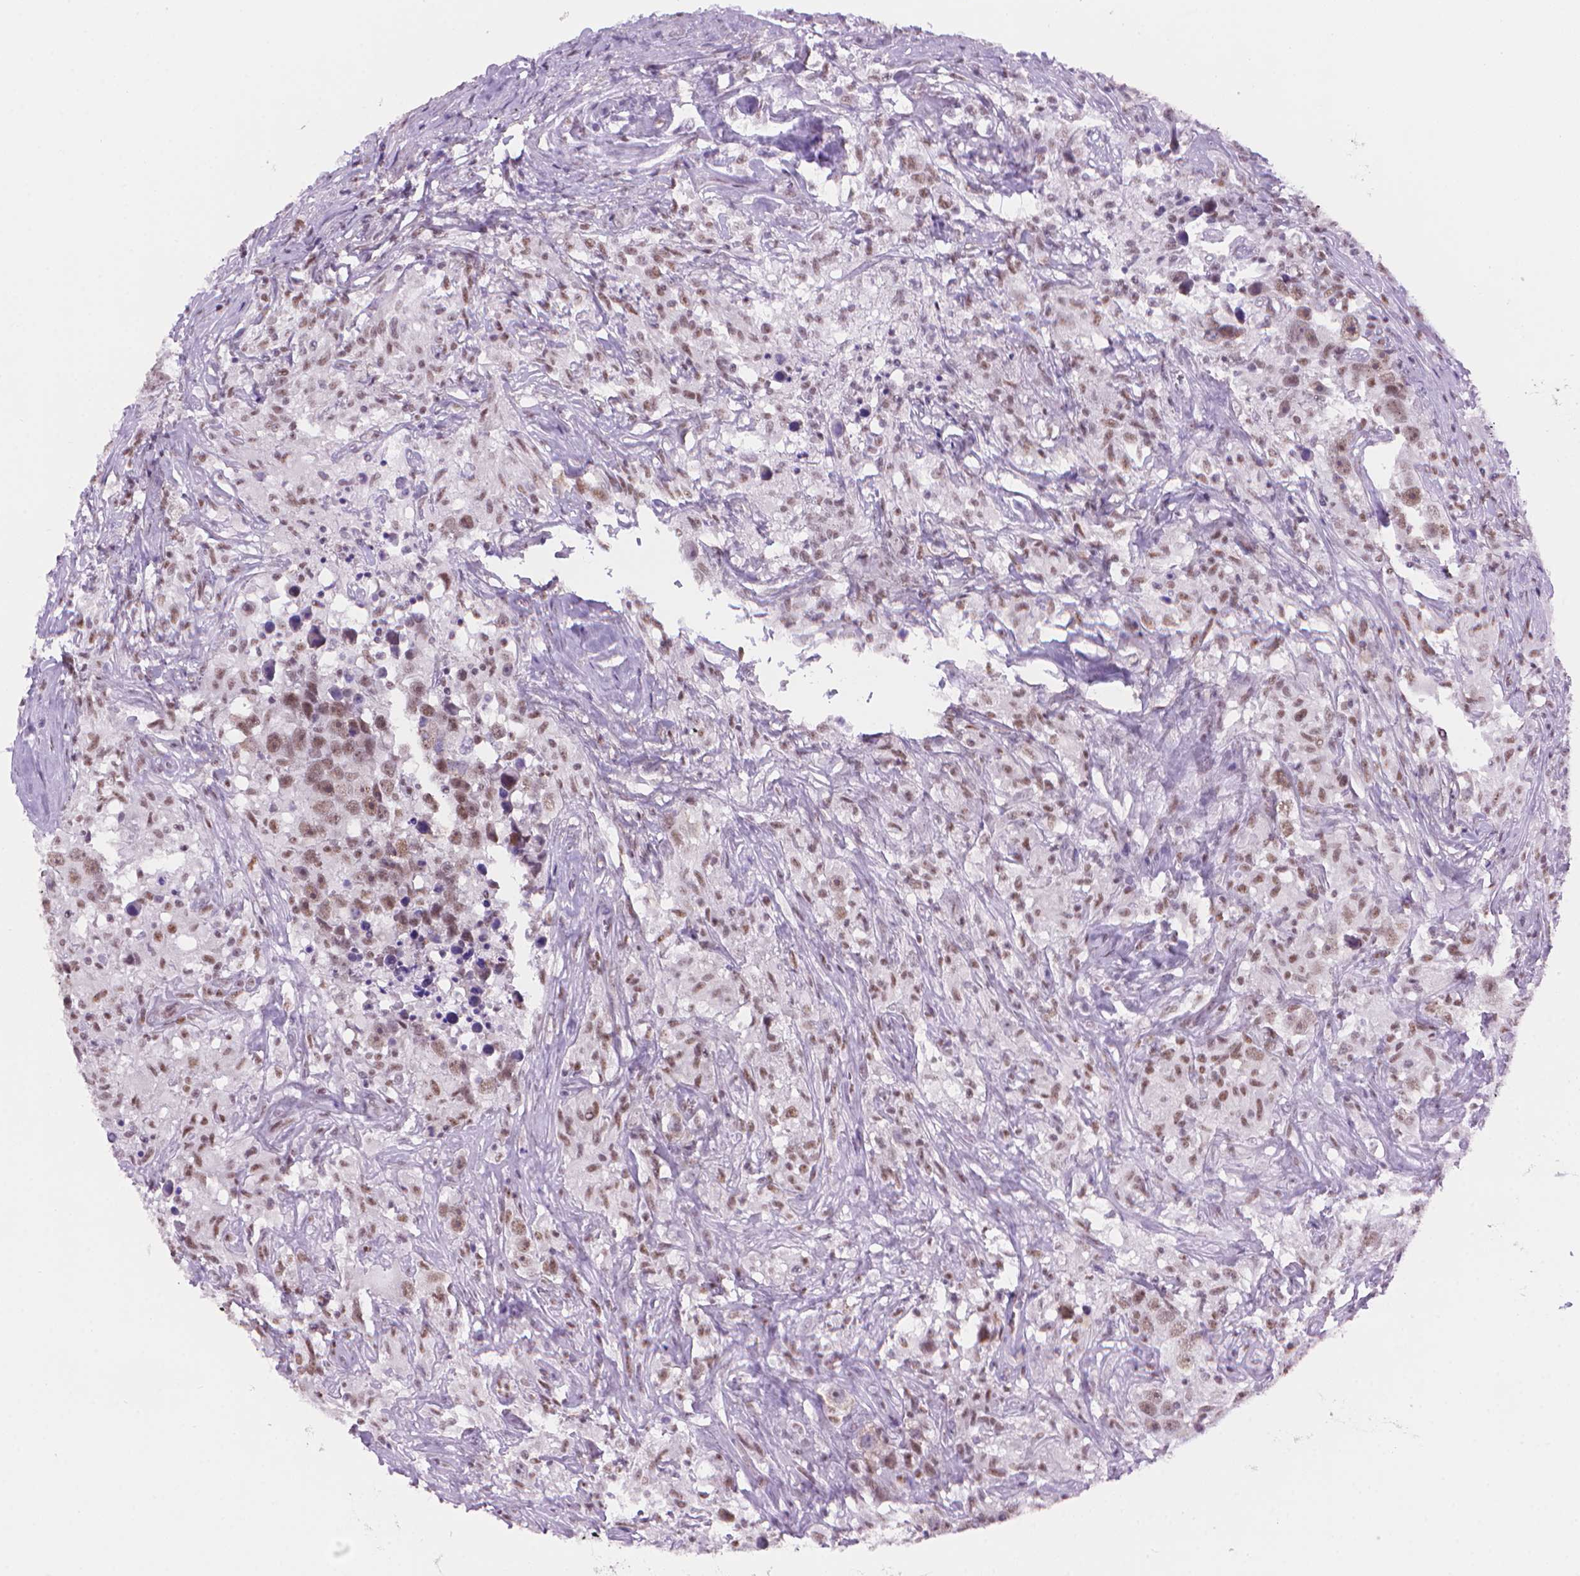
{"staining": {"intensity": "moderate", "quantity": ">75%", "location": "nuclear"}, "tissue": "testis cancer", "cell_type": "Tumor cells", "image_type": "cancer", "snomed": [{"axis": "morphology", "description": "Seminoma, NOS"}, {"axis": "topography", "description": "Testis"}], "caption": "Immunohistochemical staining of testis seminoma shows medium levels of moderate nuclear protein positivity in approximately >75% of tumor cells.", "gene": "UBN1", "patient": {"sex": "male", "age": 49}}